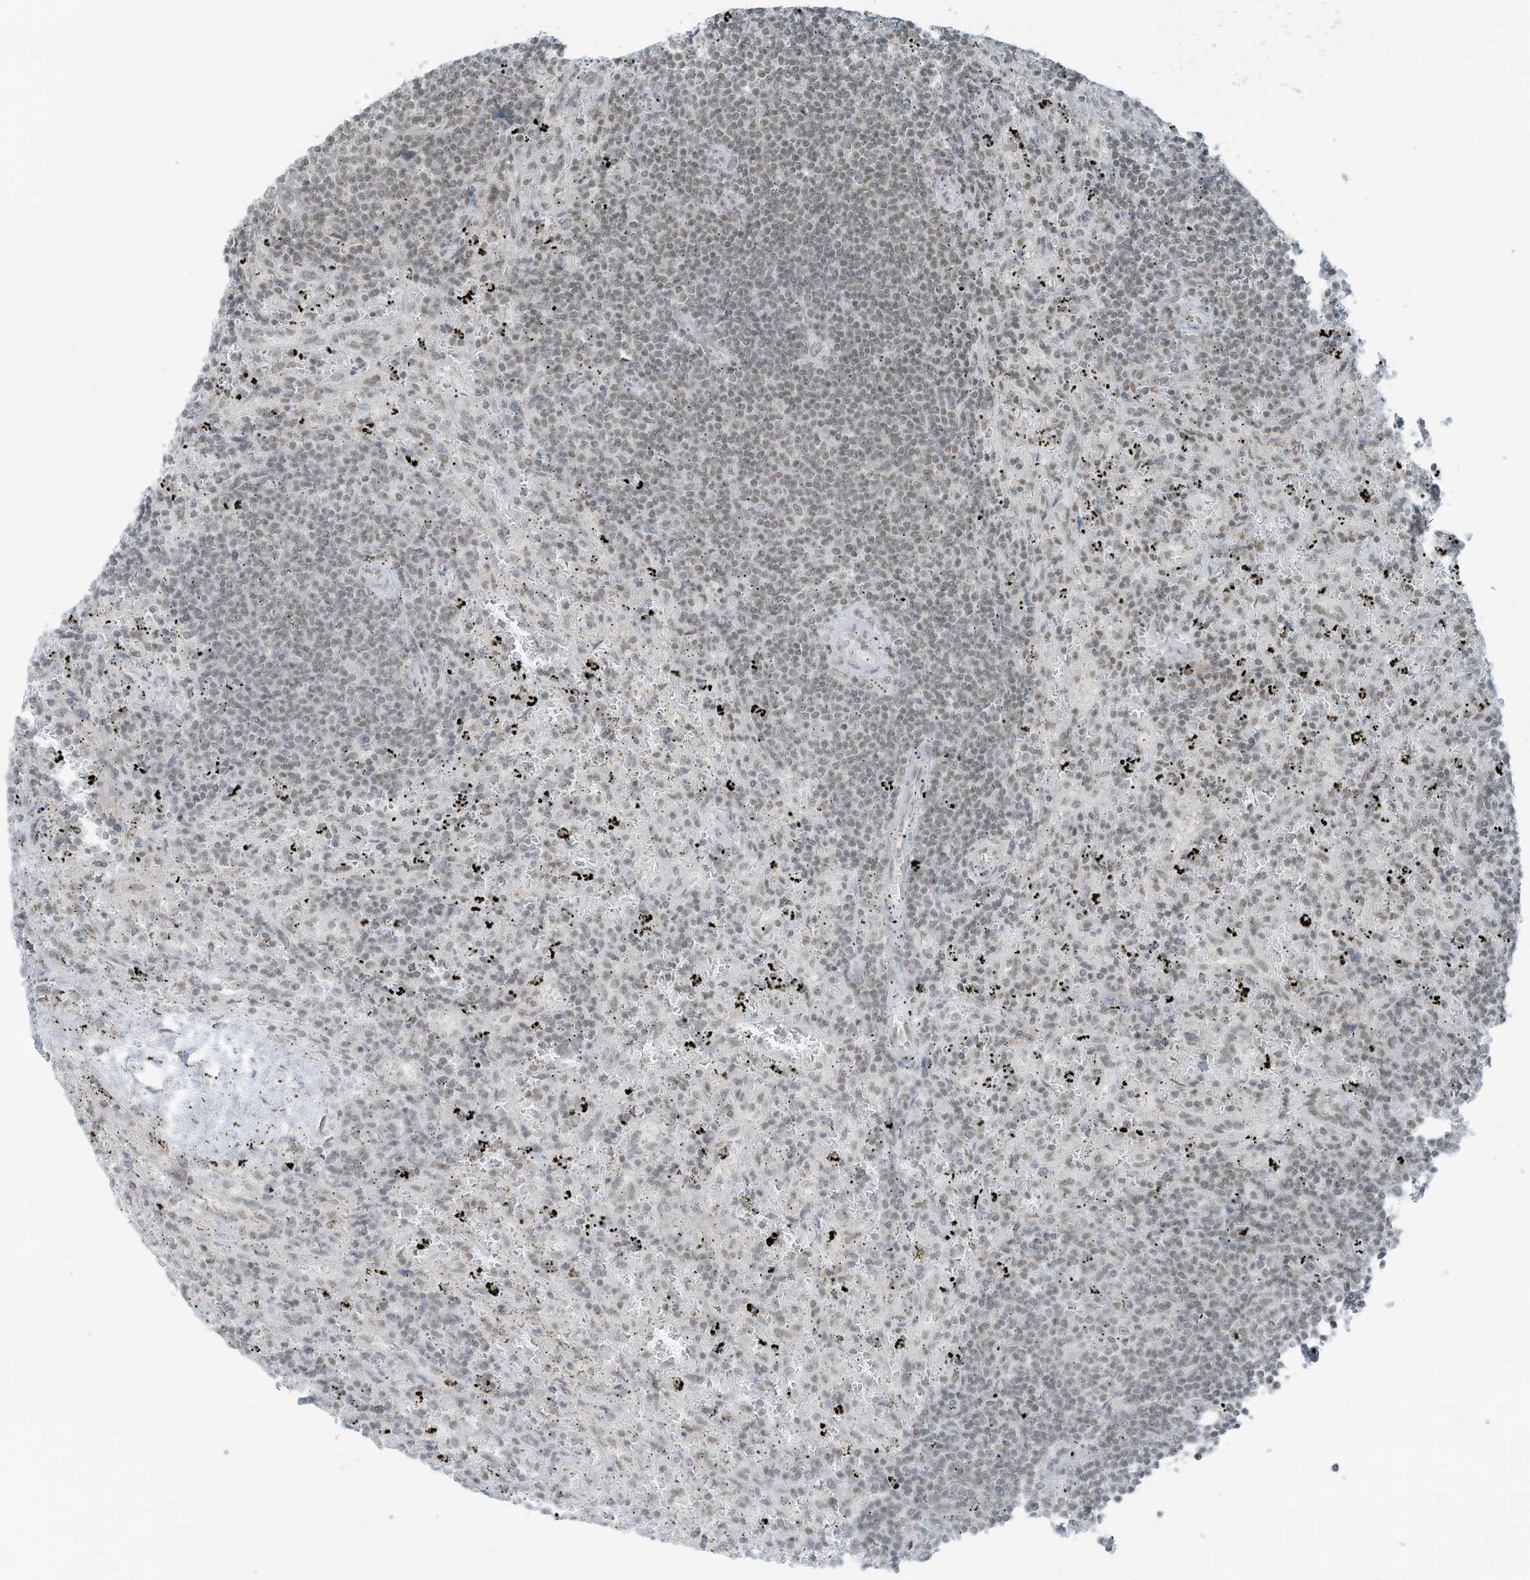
{"staining": {"intensity": "weak", "quantity": "<25%", "location": "nuclear"}, "tissue": "lymphoma", "cell_type": "Tumor cells", "image_type": "cancer", "snomed": [{"axis": "morphology", "description": "Malignant lymphoma, non-Hodgkin's type, Low grade"}, {"axis": "topography", "description": "Spleen"}], "caption": "DAB immunohistochemical staining of low-grade malignant lymphoma, non-Hodgkin's type shows no significant expression in tumor cells.", "gene": "WRNIP1", "patient": {"sex": "male", "age": 76}}